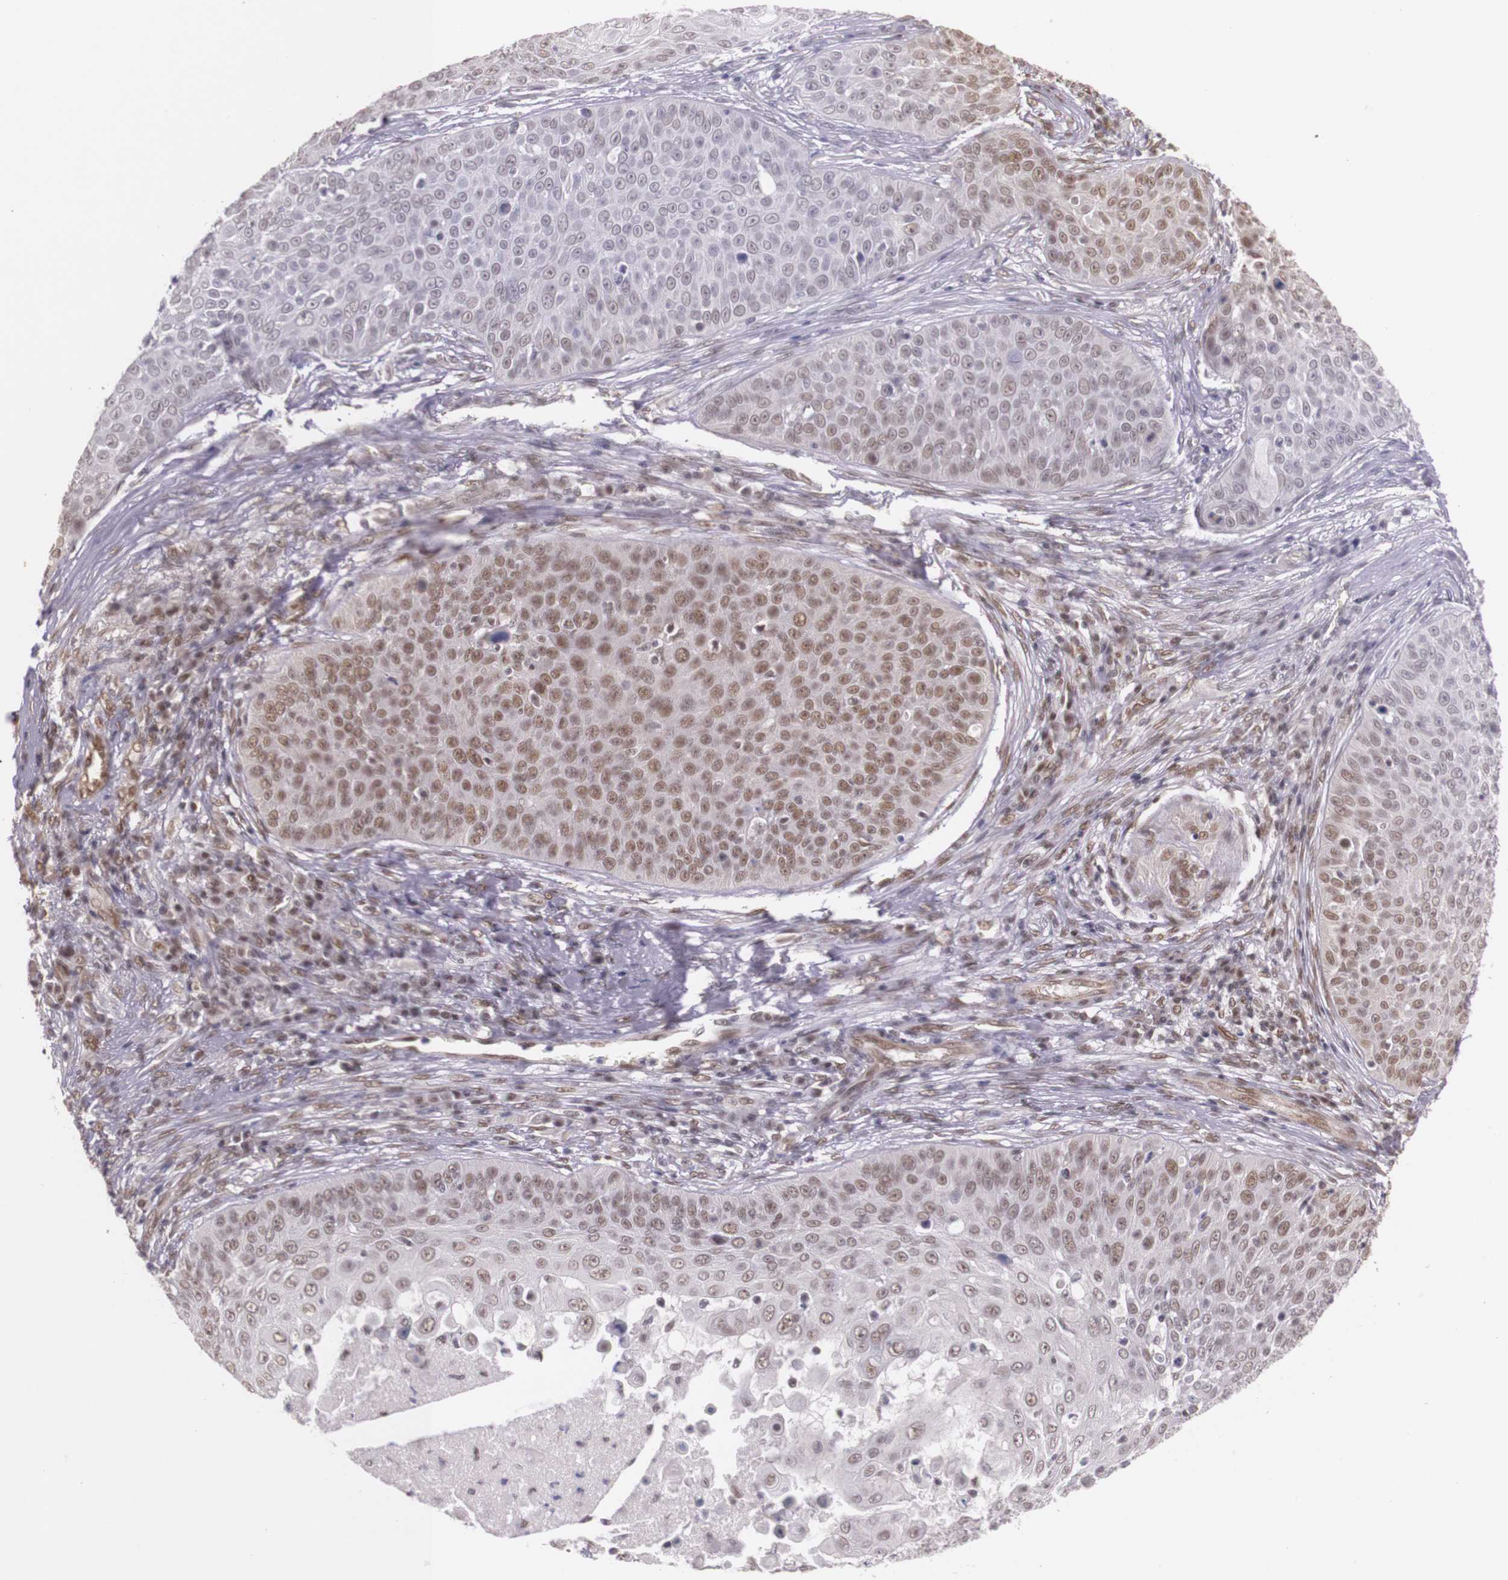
{"staining": {"intensity": "weak", "quantity": "25%-75%", "location": "nuclear"}, "tissue": "skin cancer", "cell_type": "Tumor cells", "image_type": "cancer", "snomed": [{"axis": "morphology", "description": "Squamous cell carcinoma, NOS"}, {"axis": "topography", "description": "Skin"}], "caption": "Skin cancer (squamous cell carcinoma) stained with immunohistochemistry (IHC) reveals weak nuclear positivity in approximately 25%-75% of tumor cells.", "gene": "WDR13", "patient": {"sex": "male", "age": 82}}